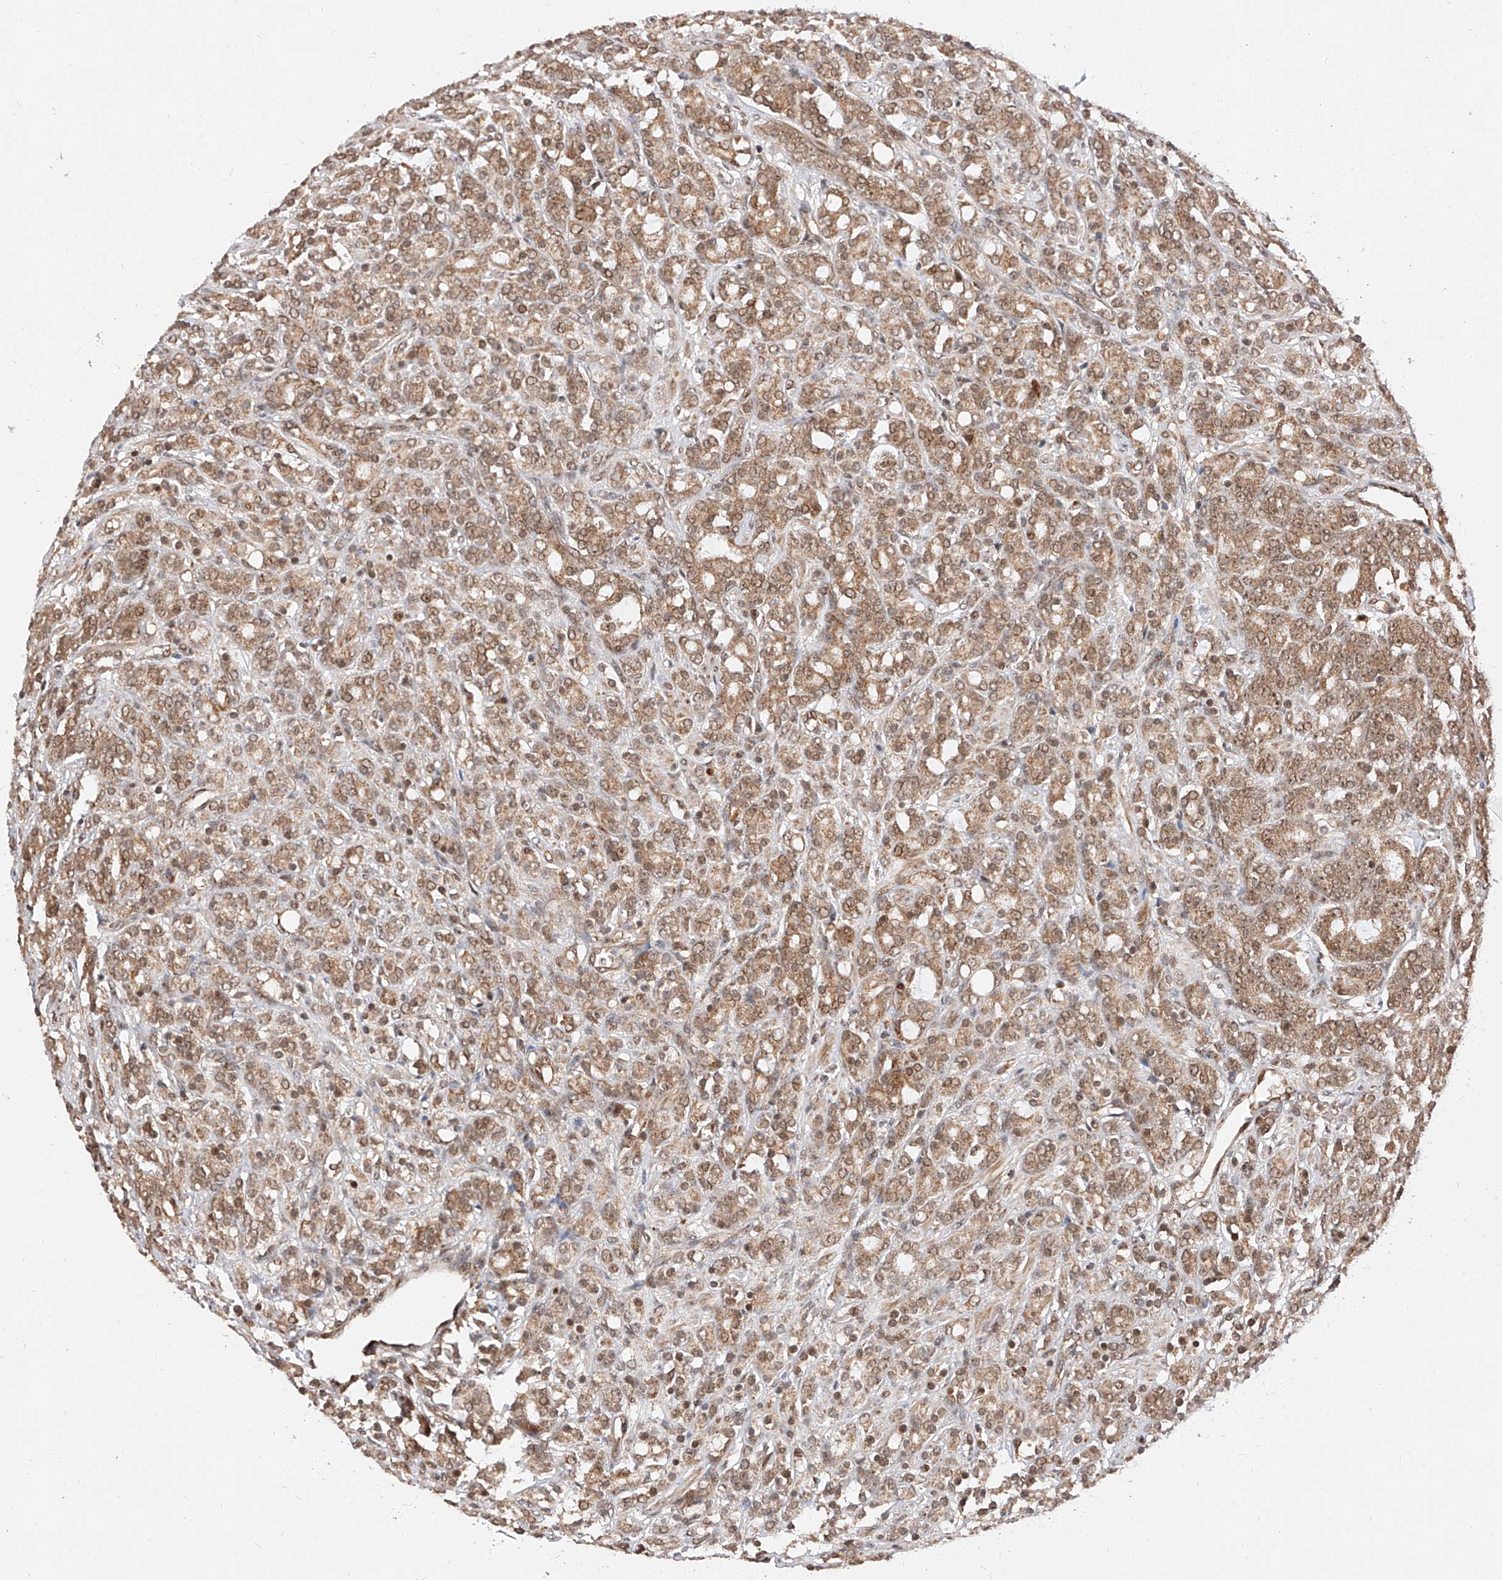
{"staining": {"intensity": "moderate", "quantity": ">75%", "location": "cytoplasmic/membranous,nuclear"}, "tissue": "prostate cancer", "cell_type": "Tumor cells", "image_type": "cancer", "snomed": [{"axis": "morphology", "description": "Adenocarcinoma, High grade"}, {"axis": "topography", "description": "Prostate"}], "caption": "Prostate cancer (adenocarcinoma (high-grade)) tissue exhibits moderate cytoplasmic/membranous and nuclear positivity in approximately >75% of tumor cells", "gene": "THTPA", "patient": {"sex": "male", "age": 62}}